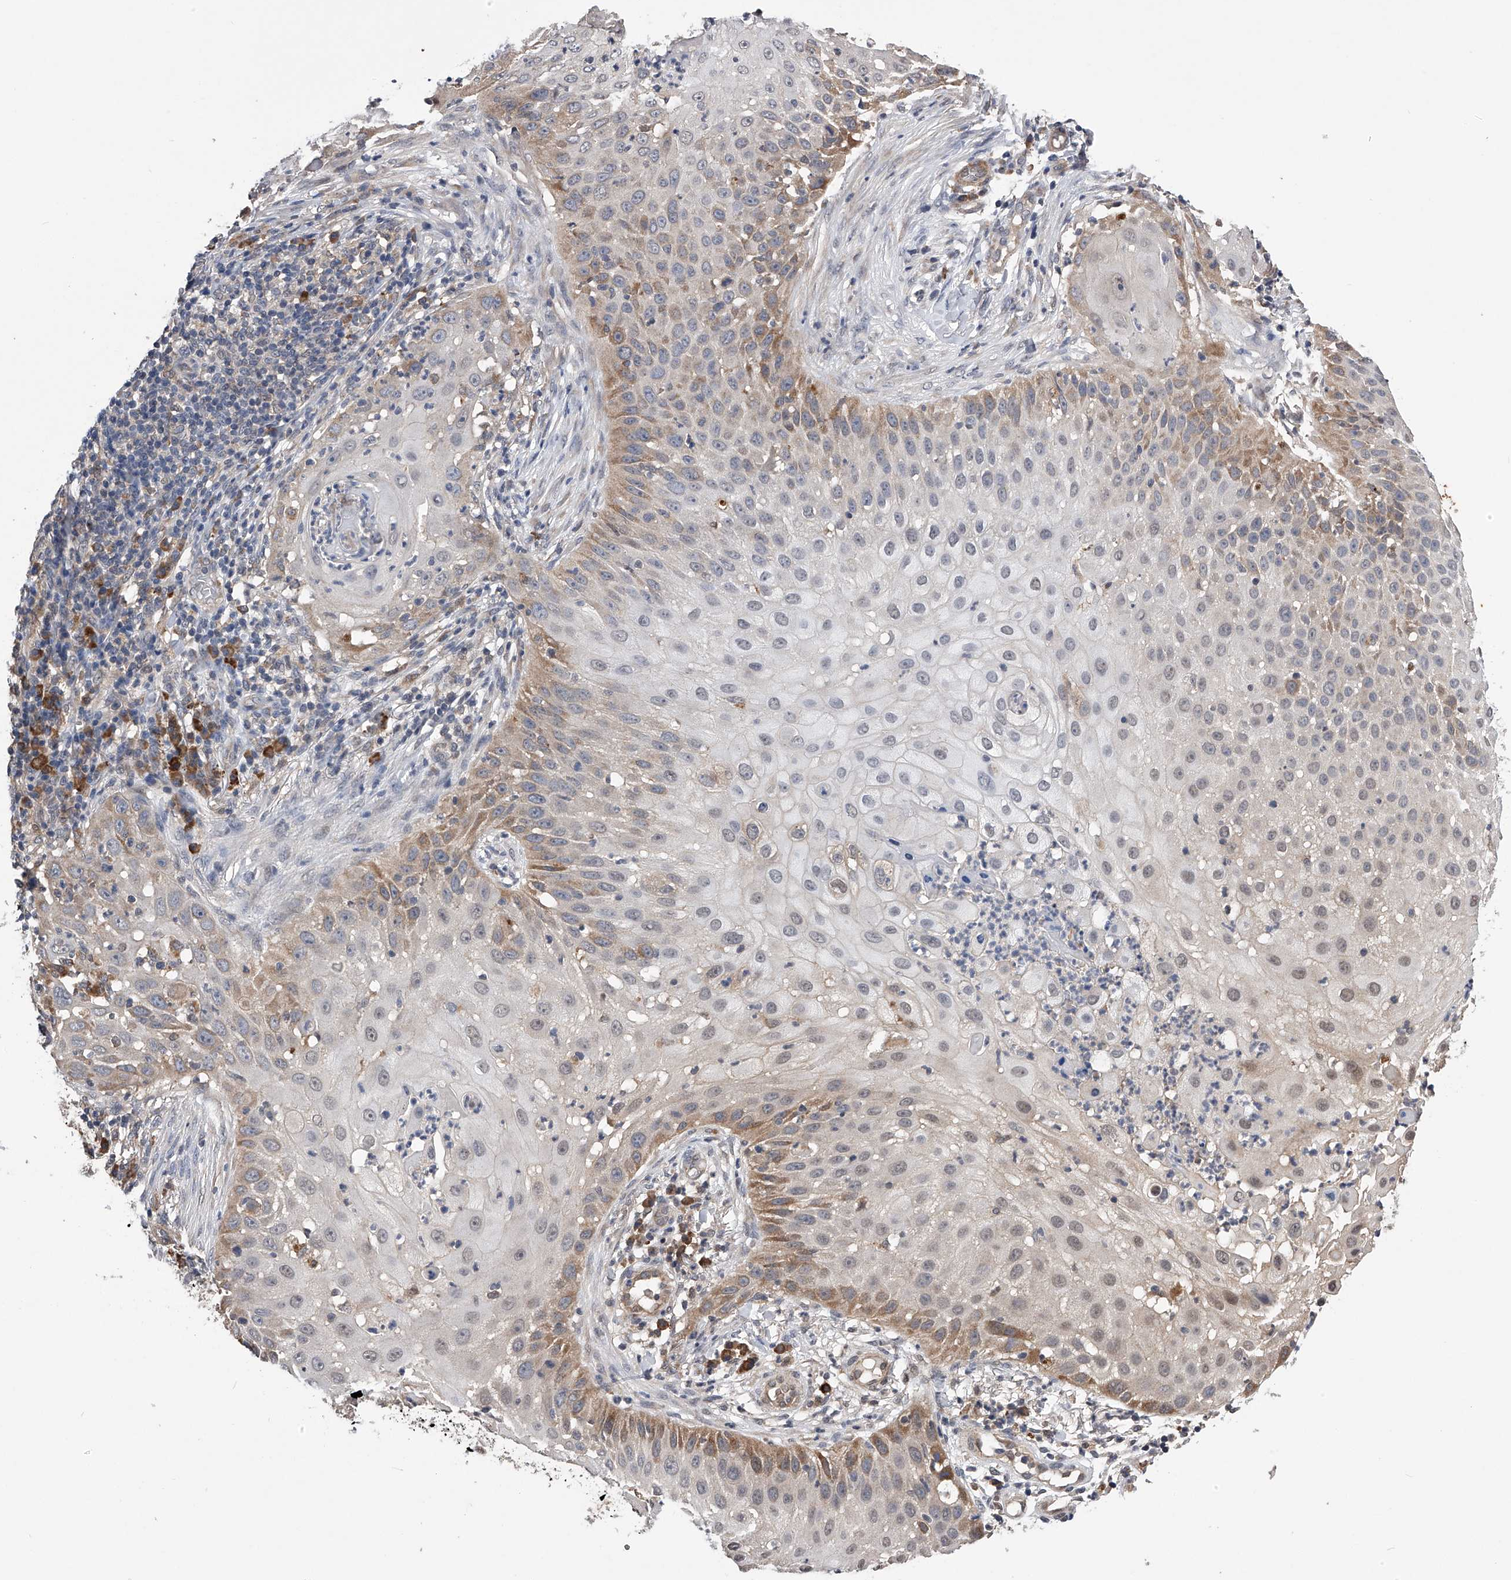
{"staining": {"intensity": "moderate", "quantity": "<25%", "location": "cytoplasmic/membranous"}, "tissue": "skin cancer", "cell_type": "Tumor cells", "image_type": "cancer", "snomed": [{"axis": "morphology", "description": "Squamous cell carcinoma, NOS"}, {"axis": "topography", "description": "Skin"}], "caption": "Immunohistochemical staining of human skin cancer demonstrates low levels of moderate cytoplasmic/membranous protein expression in approximately <25% of tumor cells. (DAB IHC with brightfield microscopy, high magnification).", "gene": "SPOCK1", "patient": {"sex": "female", "age": 44}}